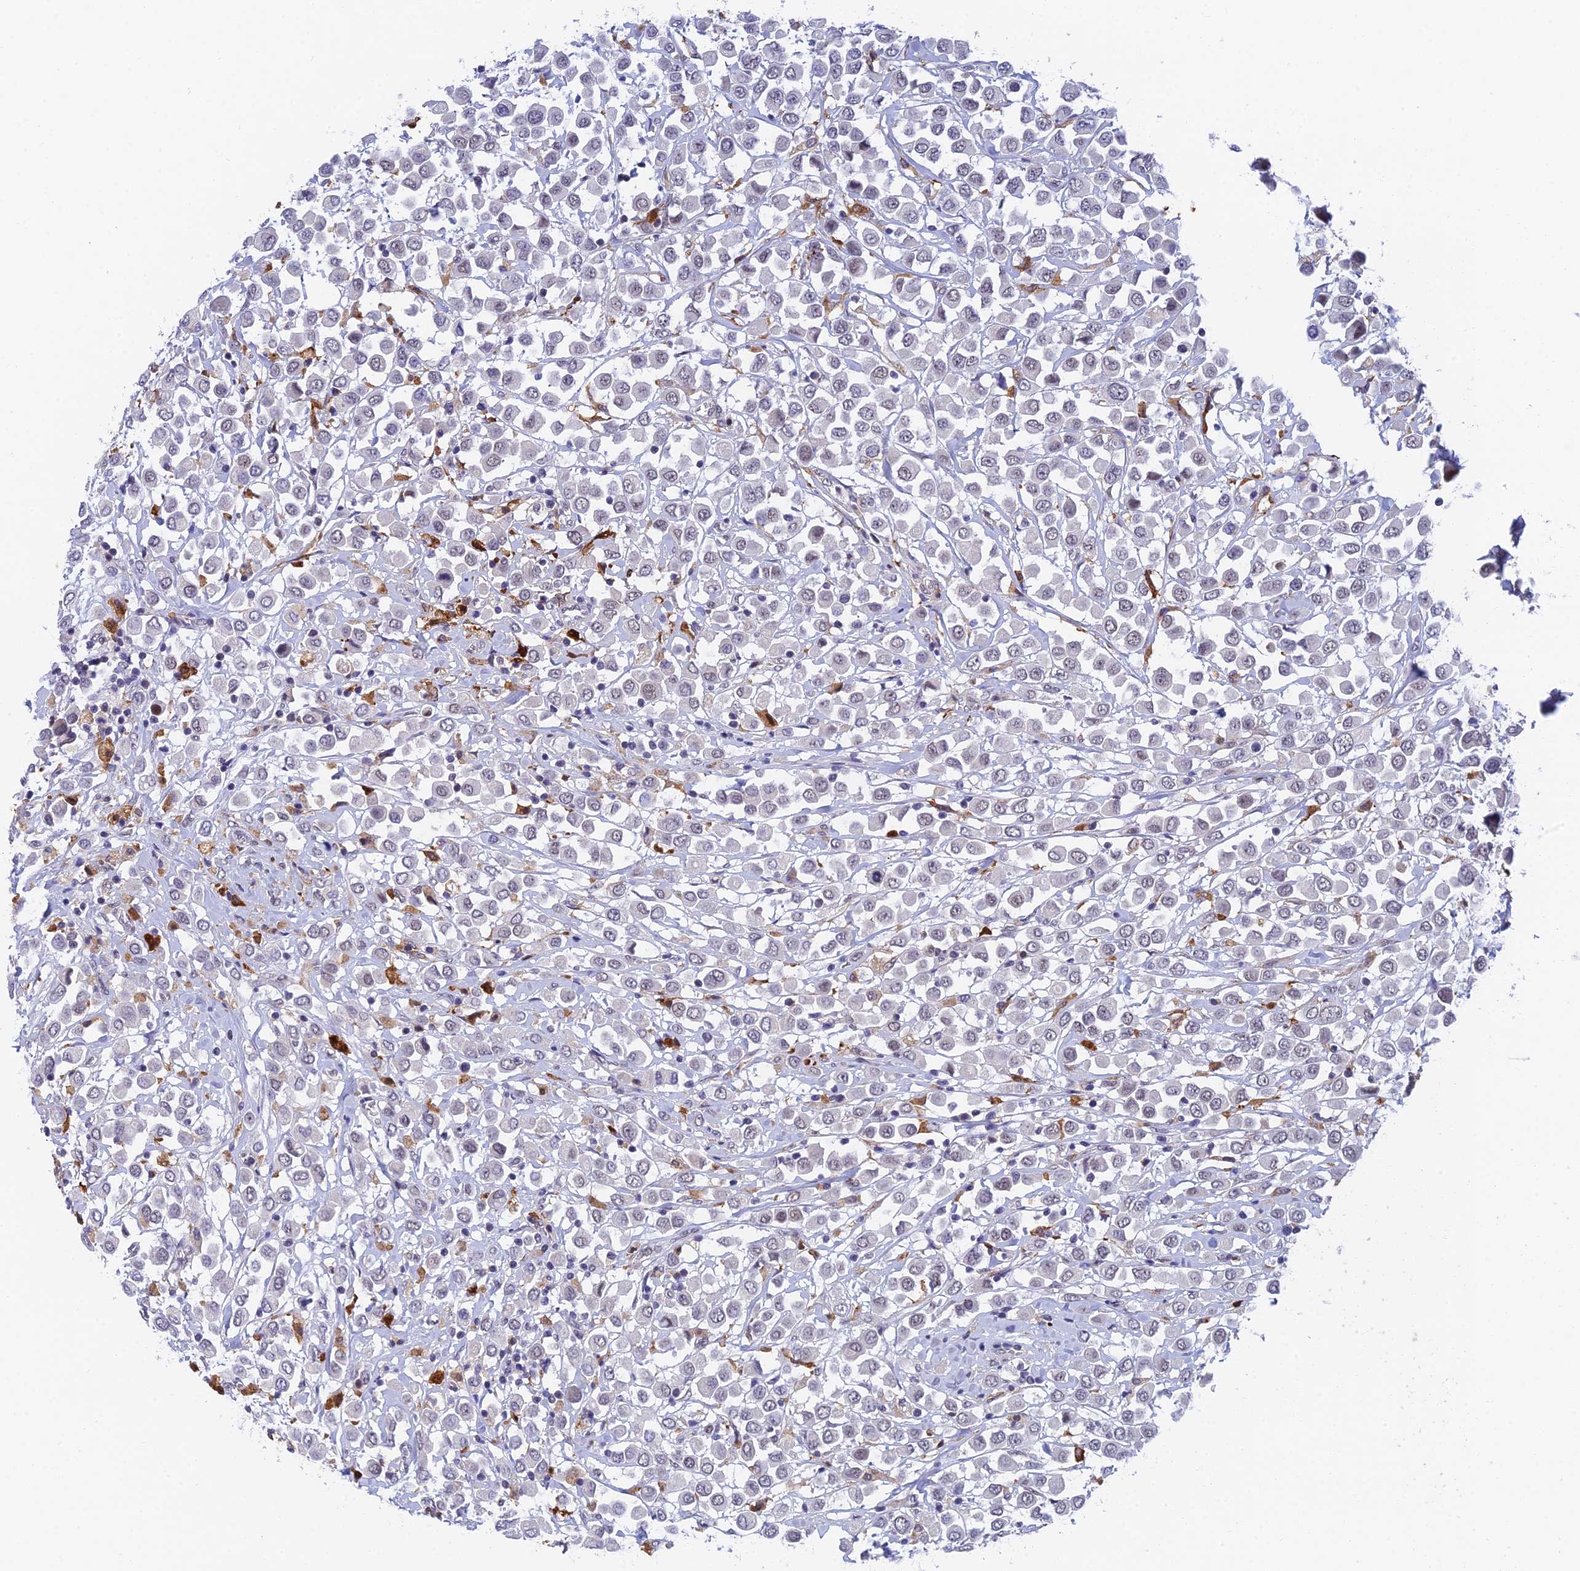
{"staining": {"intensity": "negative", "quantity": "none", "location": "none"}, "tissue": "breast cancer", "cell_type": "Tumor cells", "image_type": "cancer", "snomed": [{"axis": "morphology", "description": "Duct carcinoma"}, {"axis": "topography", "description": "Breast"}], "caption": "Tumor cells are negative for brown protein staining in breast cancer.", "gene": "NSMCE1", "patient": {"sex": "female", "age": 61}}